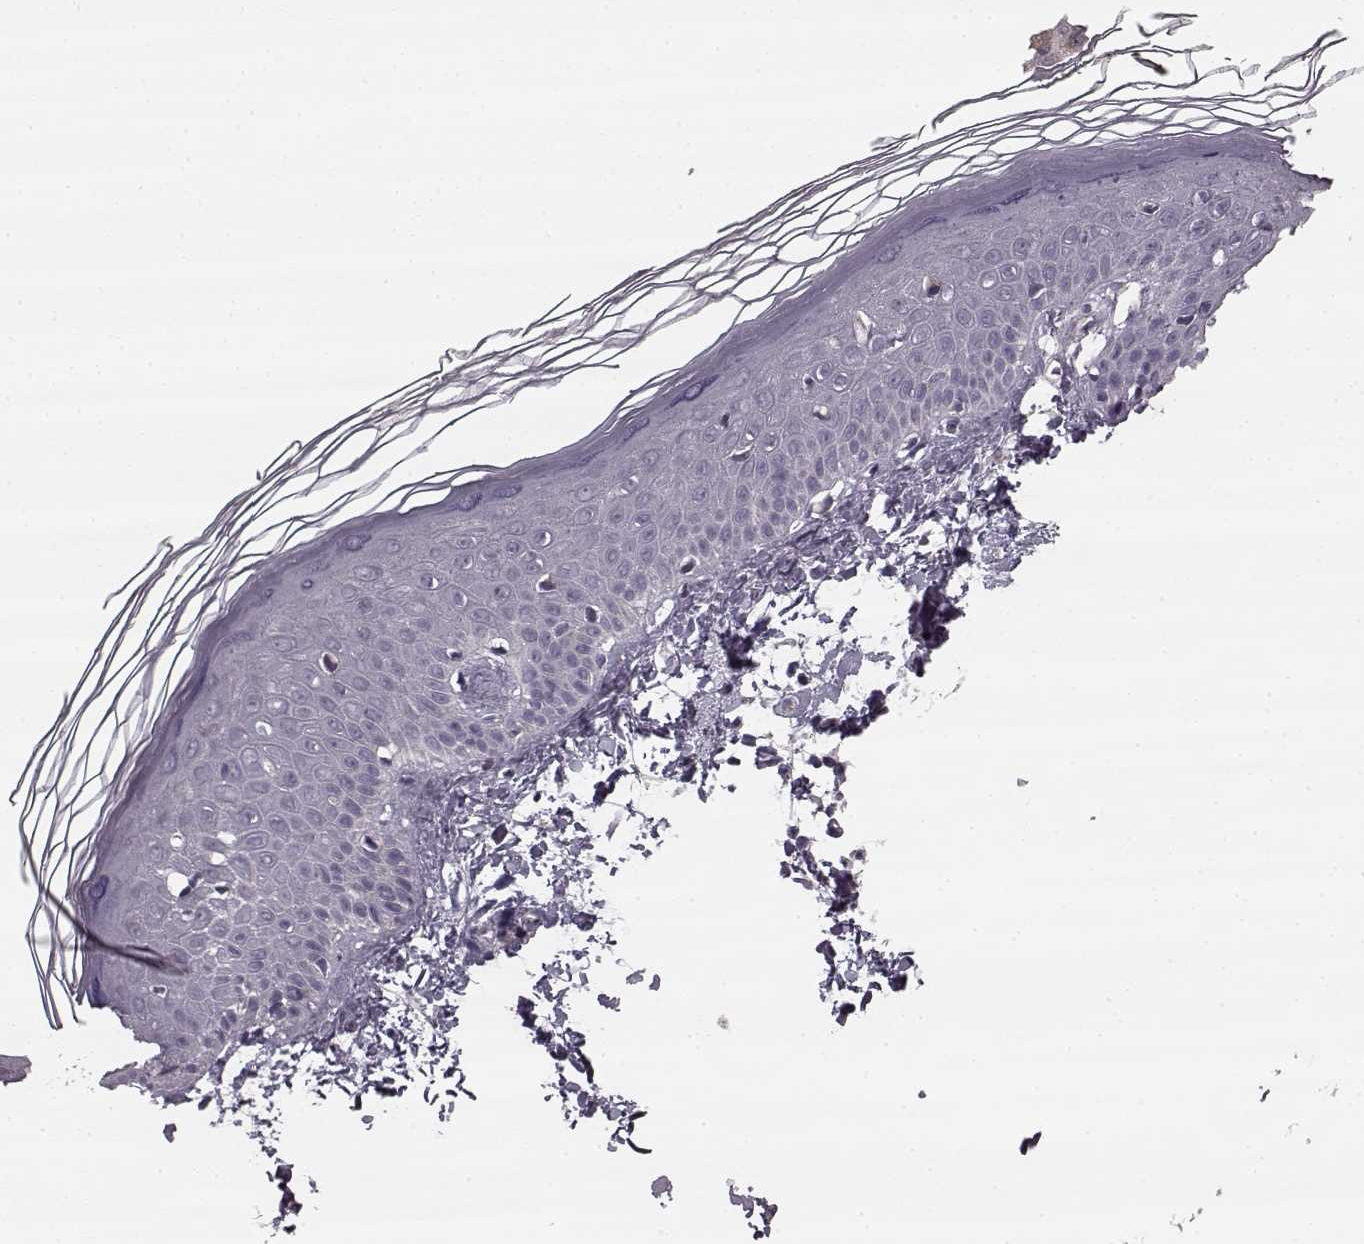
{"staining": {"intensity": "negative", "quantity": "none", "location": "none"}, "tissue": "skin", "cell_type": "Fibroblasts", "image_type": "normal", "snomed": [{"axis": "morphology", "description": "Normal tissue, NOS"}, {"axis": "topography", "description": "Skin"}], "caption": "DAB (3,3'-diaminobenzidine) immunohistochemical staining of unremarkable skin shows no significant positivity in fibroblasts.", "gene": "HMMR", "patient": {"sex": "female", "age": 62}}